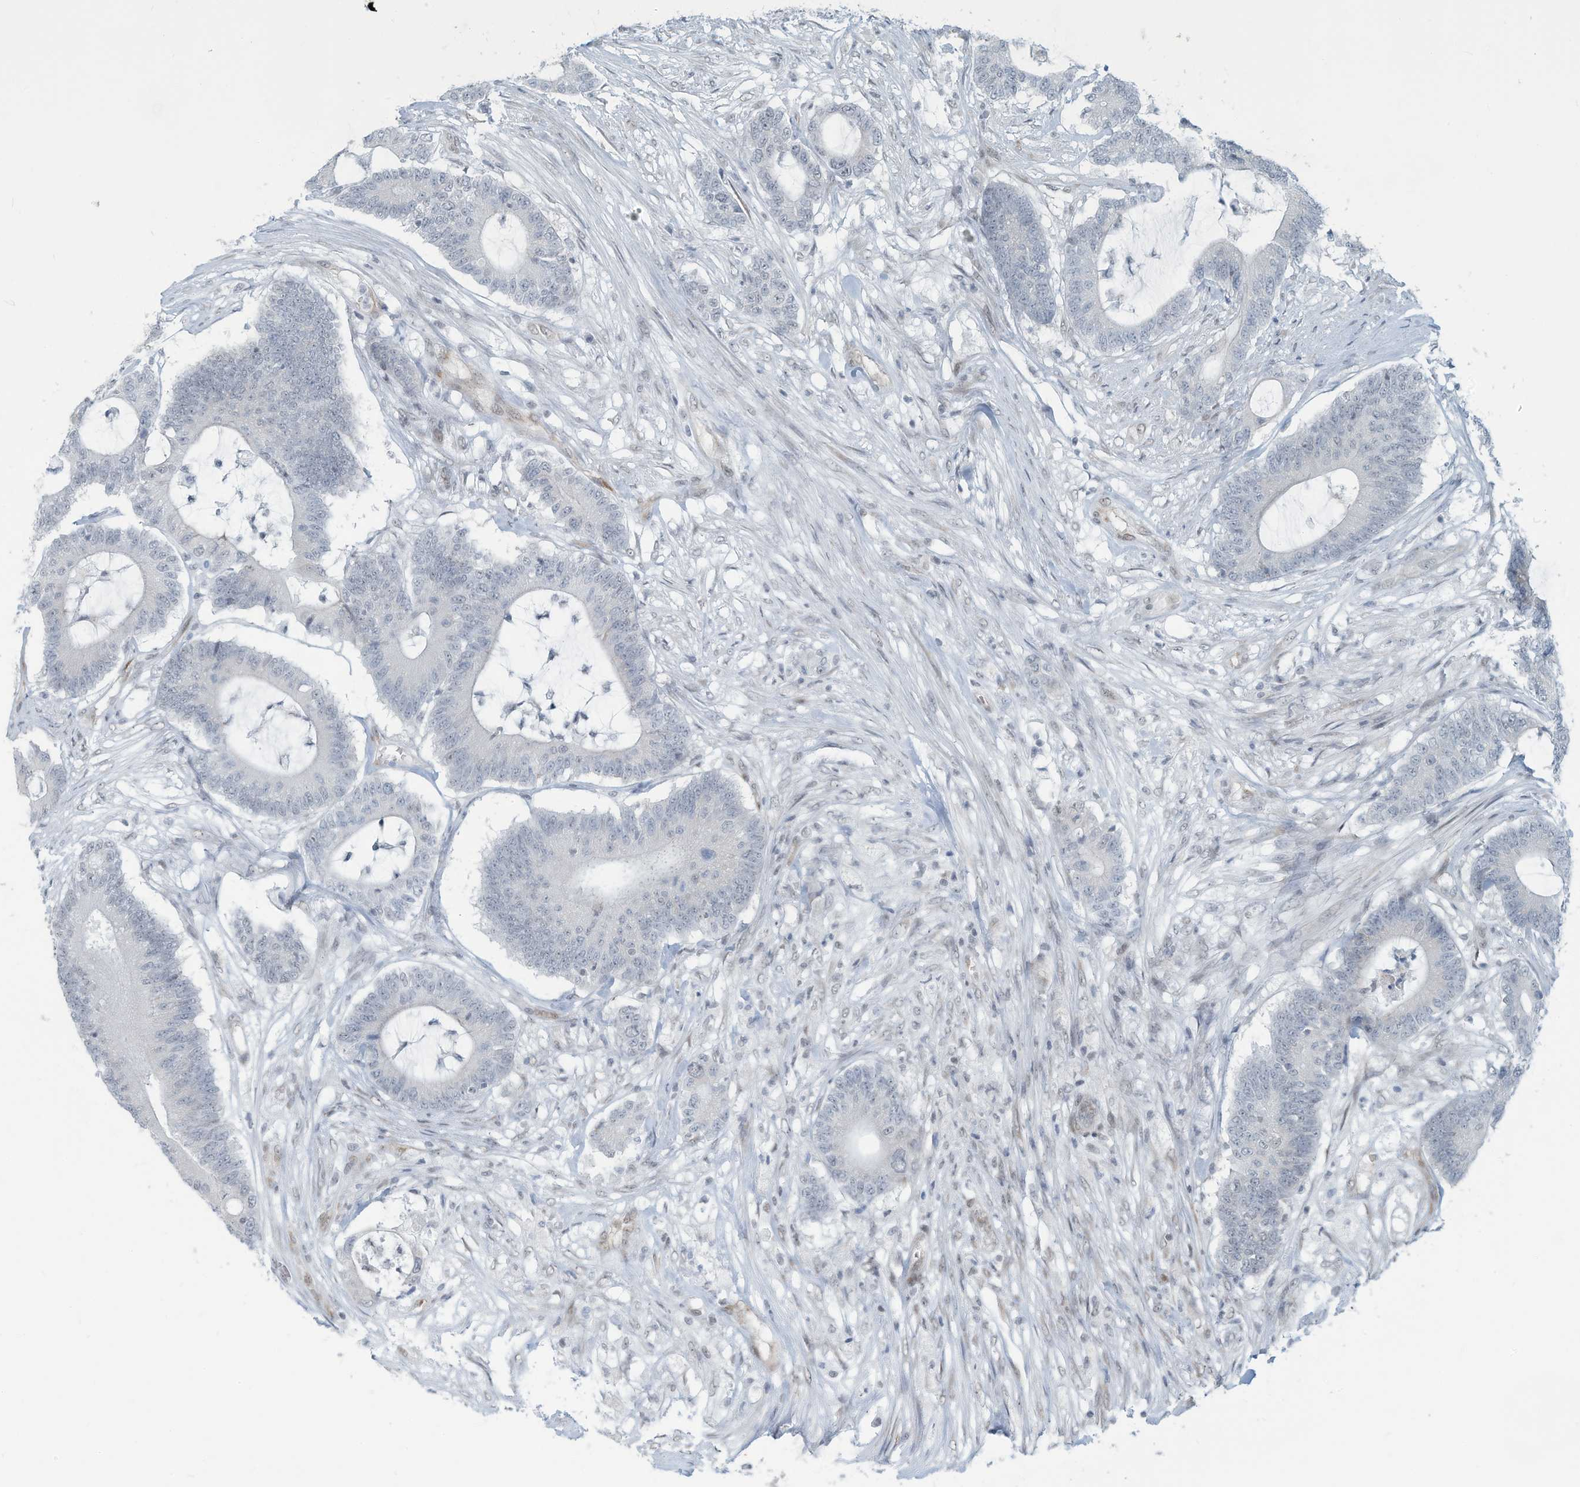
{"staining": {"intensity": "weak", "quantity": "25%-75%", "location": "nuclear"}, "tissue": "colorectal cancer", "cell_type": "Tumor cells", "image_type": "cancer", "snomed": [{"axis": "morphology", "description": "Adenocarcinoma, NOS"}, {"axis": "topography", "description": "Colon"}], "caption": "Human colorectal adenocarcinoma stained with a protein marker demonstrates weak staining in tumor cells.", "gene": "SARNP", "patient": {"sex": "female", "age": 84}}